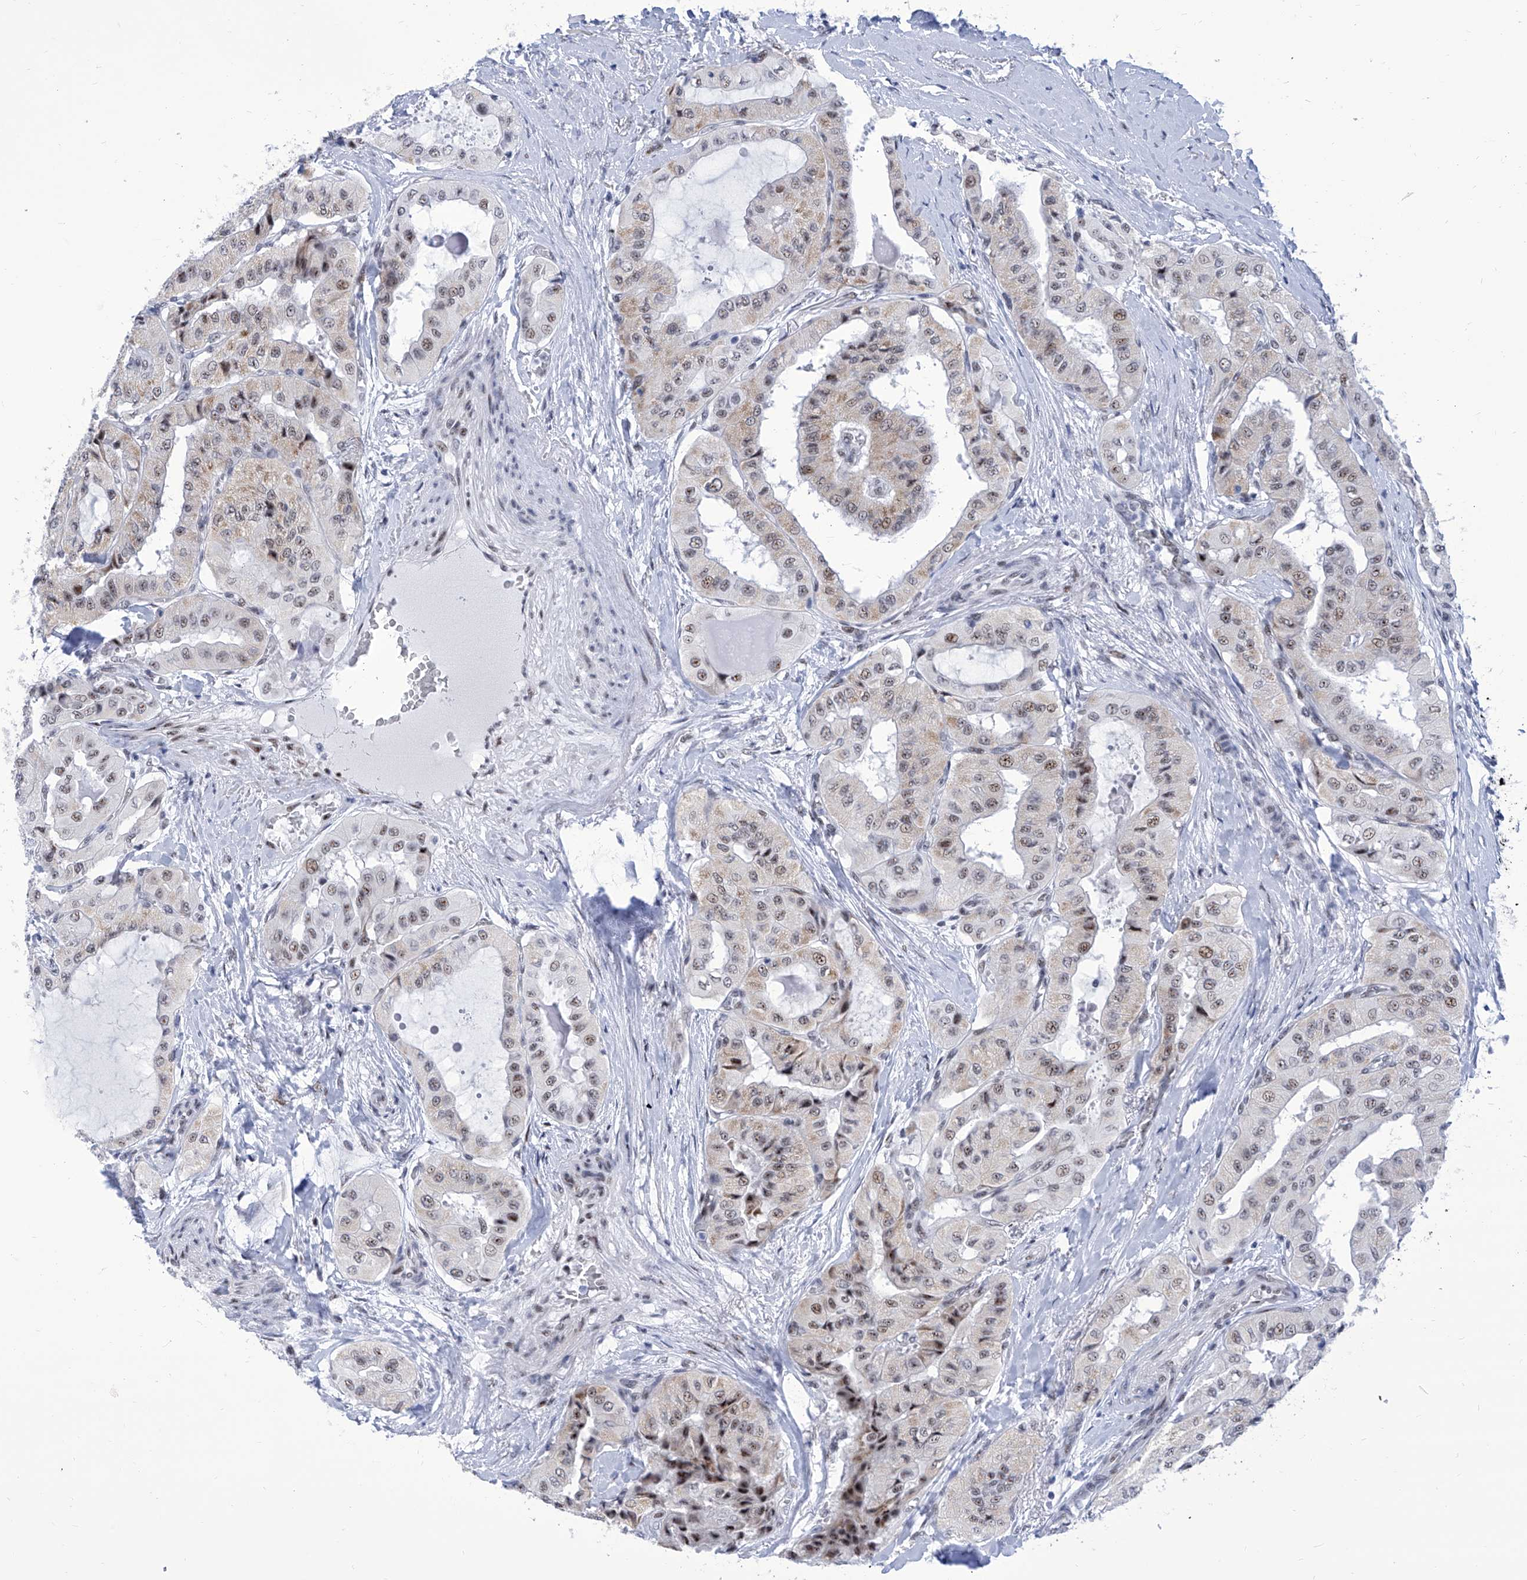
{"staining": {"intensity": "moderate", "quantity": "<25%", "location": "cytoplasmic/membranous,nuclear"}, "tissue": "thyroid cancer", "cell_type": "Tumor cells", "image_type": "cancer", "snomed": [{"axis": "morphology", "description": "Papillary adenocarcinoma, NOS"}, {"axis": "topography", "description": "Thyroid gland"}], "caption": "Thyroid cancer (papillary adenocarcinoma) stained for a protein displays moderate cytoplasmic/membranous and nuclear positivity in tumor cells.", "gene": "SART1", "patient": {"sex": "female", "age": 59}}